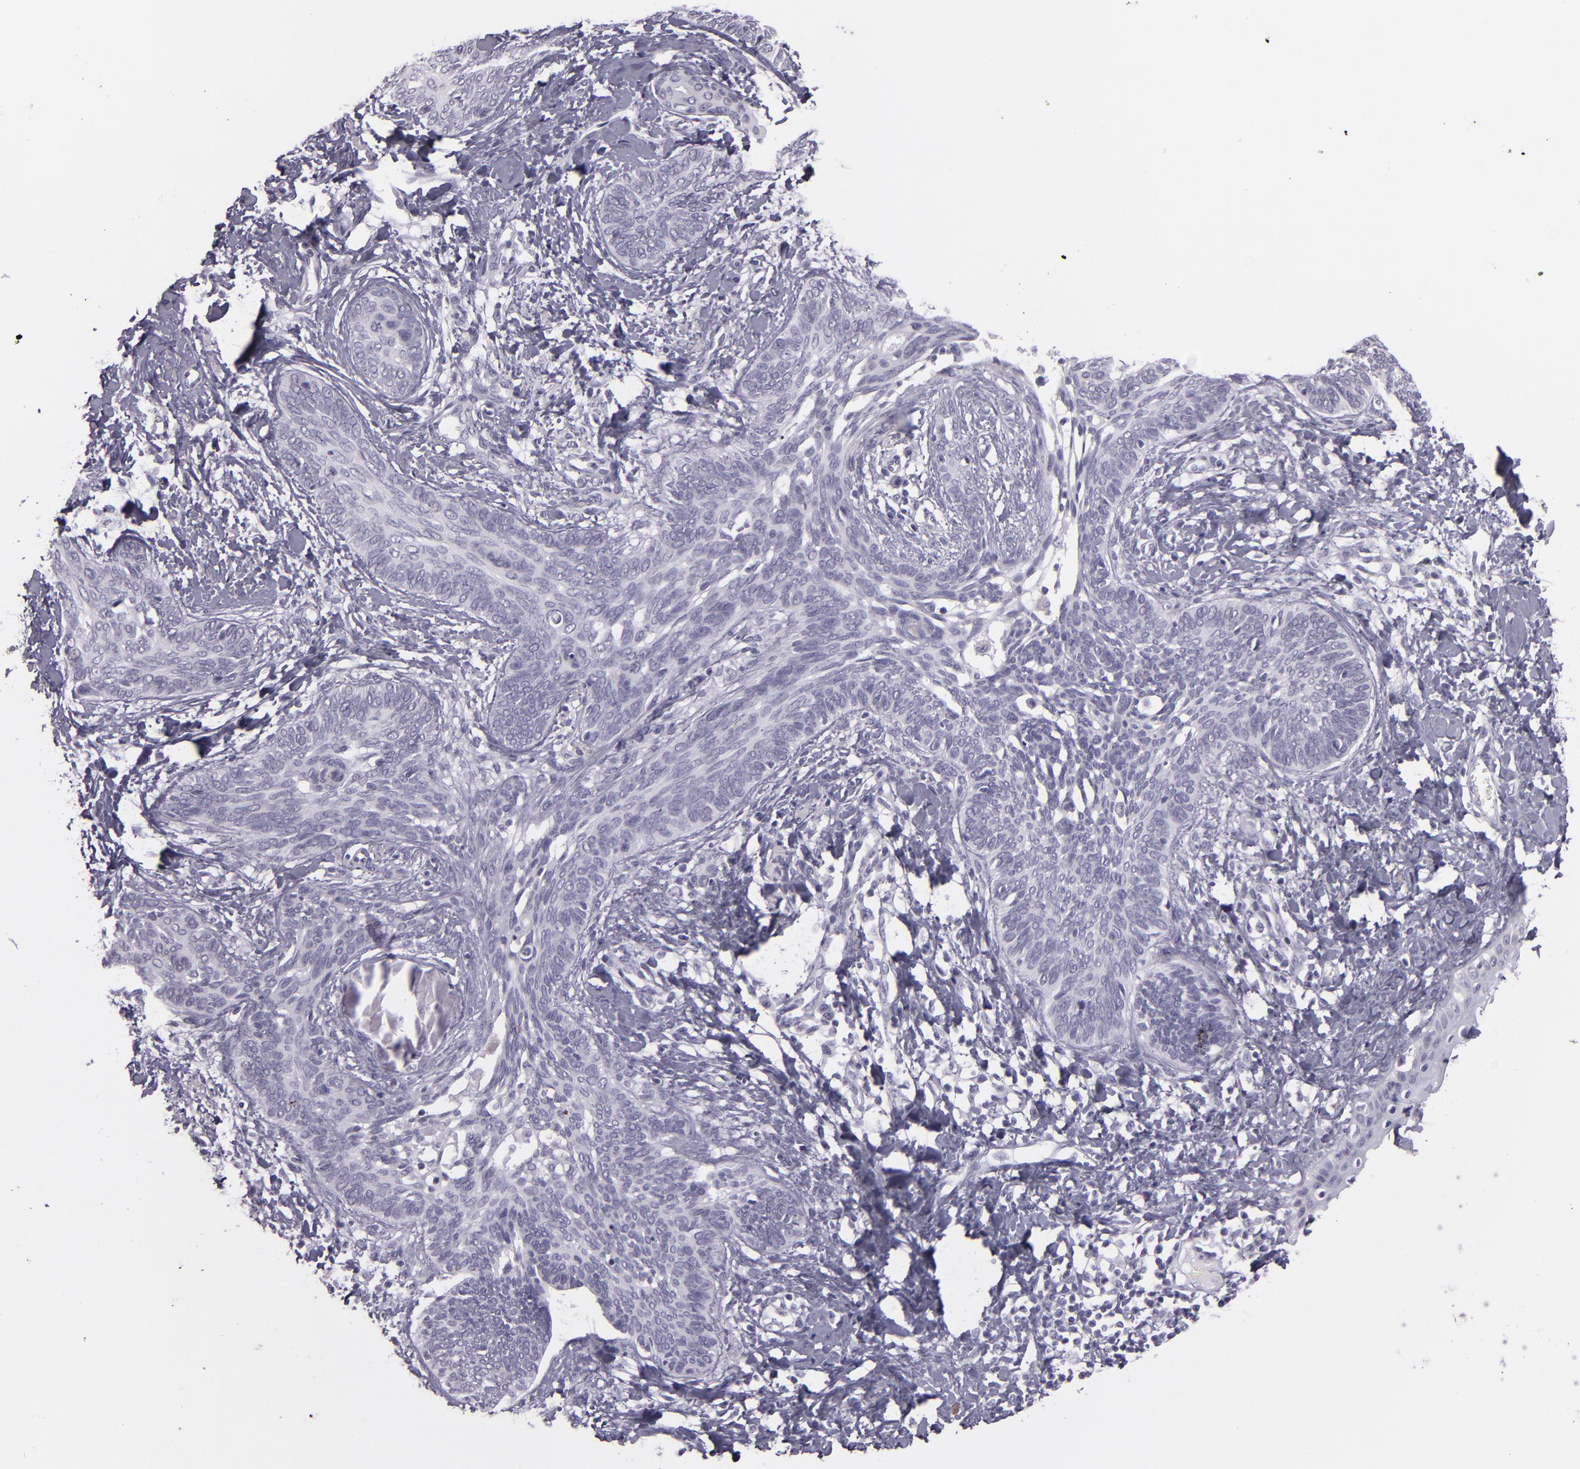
{"staining": {"intensity": "negative", "quantity": "none", "location": "none"}, "tissue": "skin cancer", "cell_type": "Tumor cells", "image_type": "cancer", "snomed": [{"axis": "morphology", "description": "Basal cell carcinoma"}, {"axis": "topography", "description": "Skin"}], "caption": "Immunohistochemistry of human skin basal cell carcinoma displays no expression in tumor cells. (DAB immunohistochemistry with hematoxylin counter stain).", "gene": "MCM3", "patient": {"sex": "female", "age": 81}}